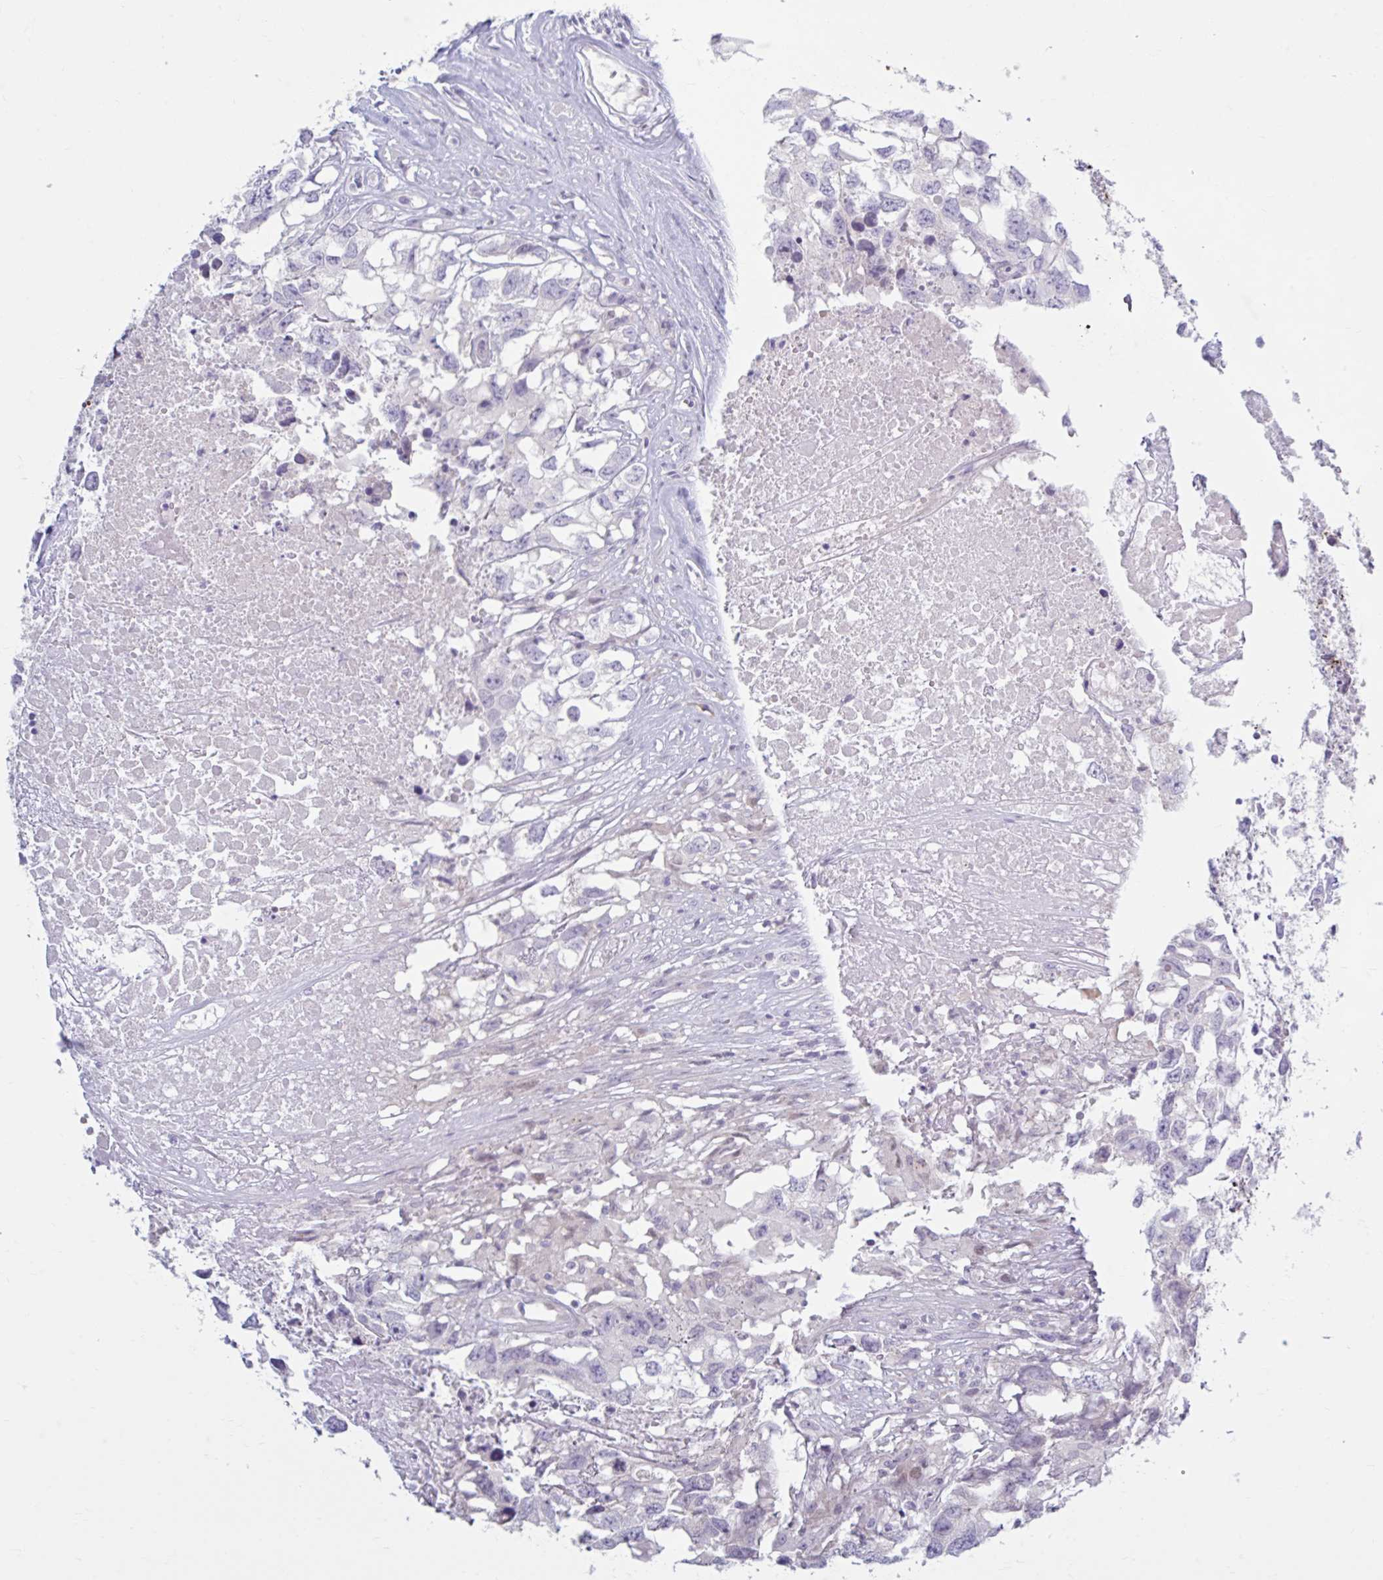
{"staining": {"intensity": "negative", "quantity": "none", "location": "none"}, "tissue": "testis cancer", "cell_type": "Tumor cells", "image_type": "cancer", "snomed": [{"axis": "morphology", "description": "Carcinoma, Embryonal, NOS"}, {"axis": "topography", "description": "Testis"}], "caption": "DAB immunohistochemical staining of human embryonal carcinoma (testis) displays no significant positivity in tumor cells. The staining was performed using DAB (3,3'-diaminobenzidine) to visualize the protein expression in brown, while the nuclei were stained in blue with hematoxylin (Magnification: 20x).", "gene": "FAM153A", "patient": {"sex": "male", "age": 83}}